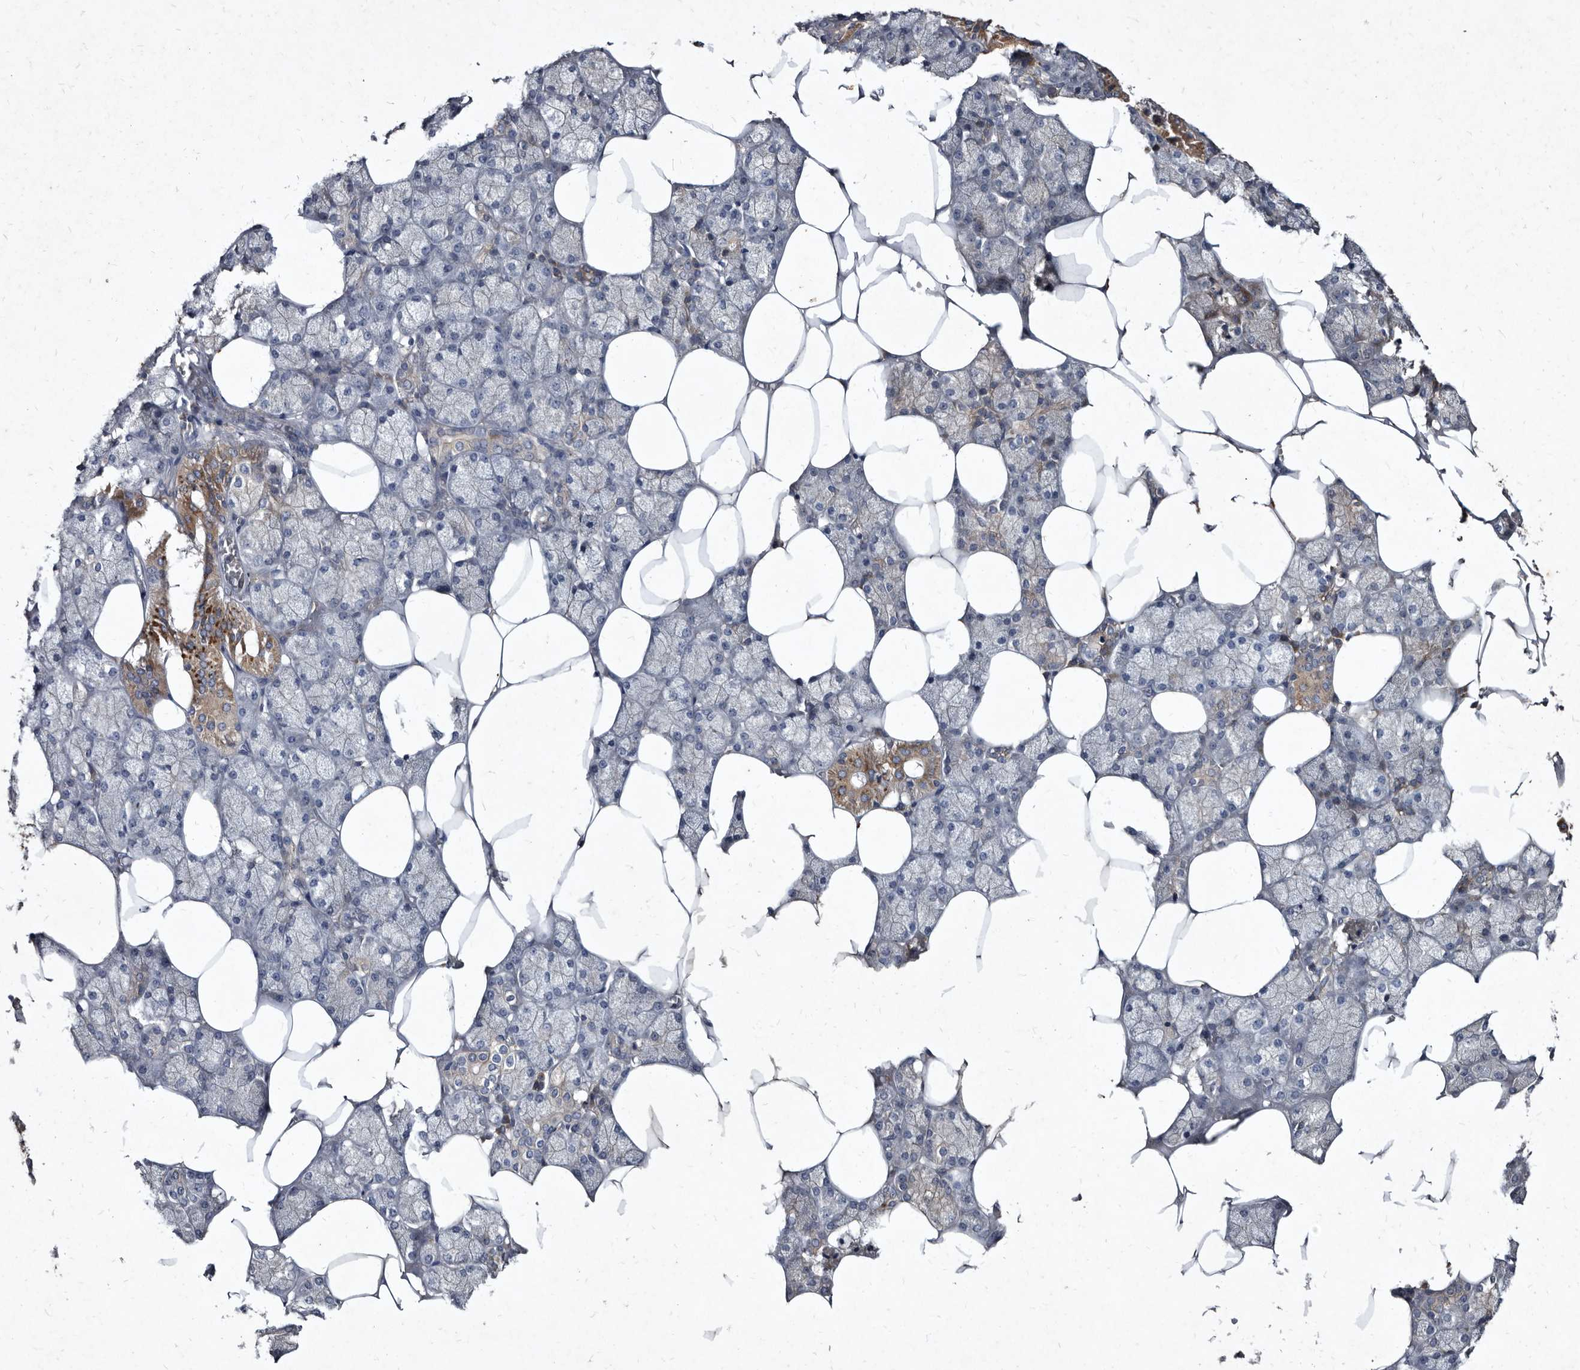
{"staining": {"intensity": "moderate", "quantity": "25%-75%", "location": "cytoplasmic/membranous"}, "tissue": "salivary gland", "cell_type": "Glandular cells", "image_type": "normal", "snomed": [{"axis": "morphology", "description": "Normal tissue, NOS"}, {"axis": "topography", "description": "Salivary gland"}], "caption": "Human salivary gland stained for a protein (brown) exhibits moderate cytoplasmic/membranous positive staining in about 25%-75% of glandular cells.", "gene": "YPEL1", "patient": {"sex": "male", "age": 62}}